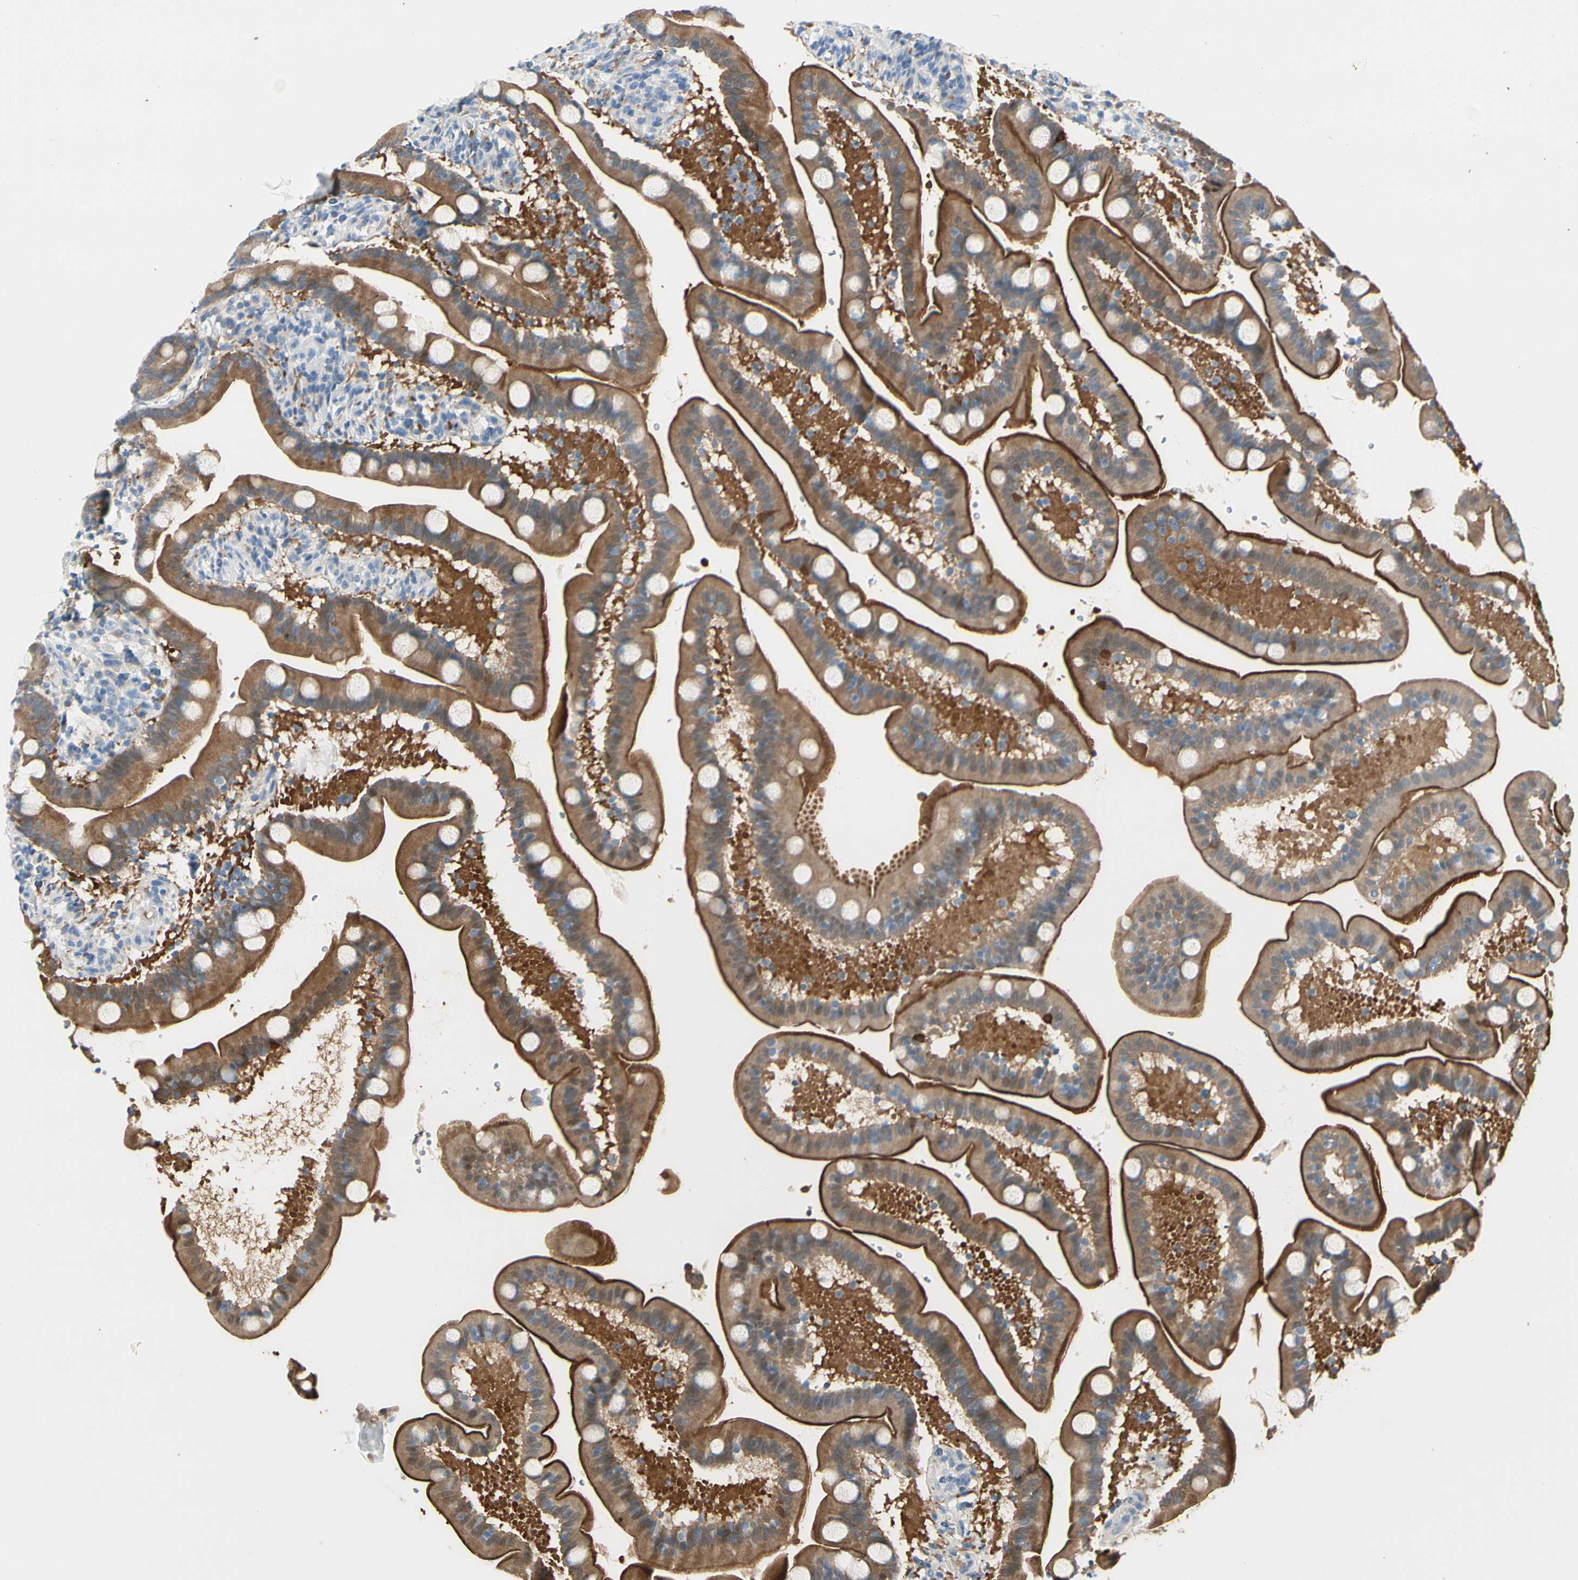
{"staining": {"intensity": "strong", "quantity": ">75%", "location": "cytoplasmic/membranous"}, "tissue": "duodenum", "cell_type": "Glandular cells", "image_type": "normal", "snomed": [{"axis": "morphology", "description": "Normal tissue, NOS"}, {"axis": "topography", "description": "Duodenum"}], "caption": "Protein staining displays strong cytoplasmic/membranous expression in about >75% of glandular cells in unremarkable duodenum.", "gene": "PEBP1", "patient": {"sex": "male", "age": 54}}